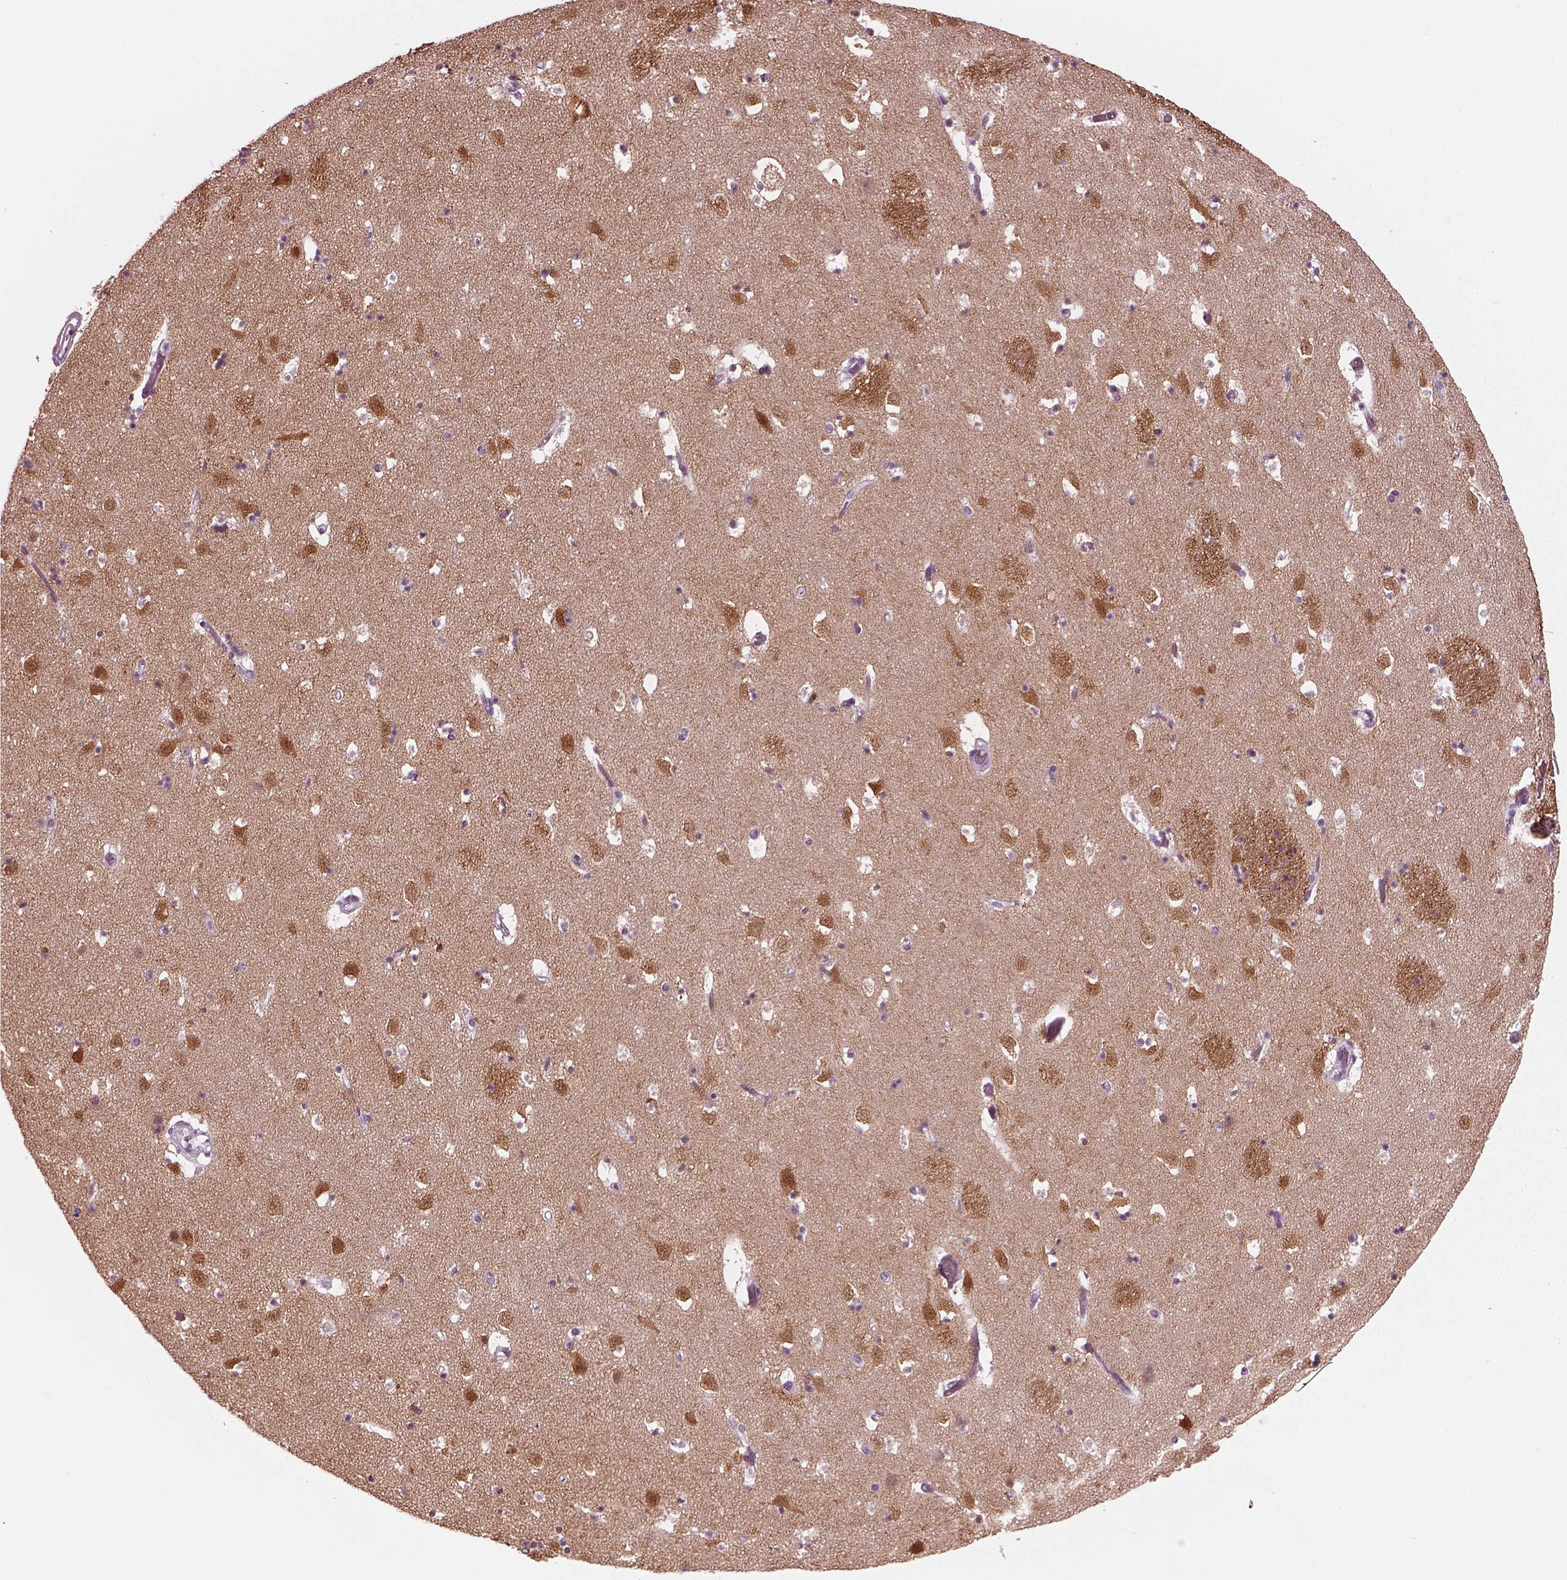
{"staining": {"intensity": "strong", "quantity": "<25%", "location": "cytoplasmic/membranous"}, "tissue": "caudate", "cell_type": "Glial cells", "image_type": "normal", "snomed": [{"axis": "morphology", "description": "Normal tissue, NOS"}, {"axis": "topography", "description": "Lateral ventricle wall"}], "caption": "Human caudate stained with a brown dye demonstrates strong cytoplasmic/membranous positive expression in approximately <25% of glial cells.", "gene": "DPYSL5", "patient": {"sex": "female", "age": 42}}